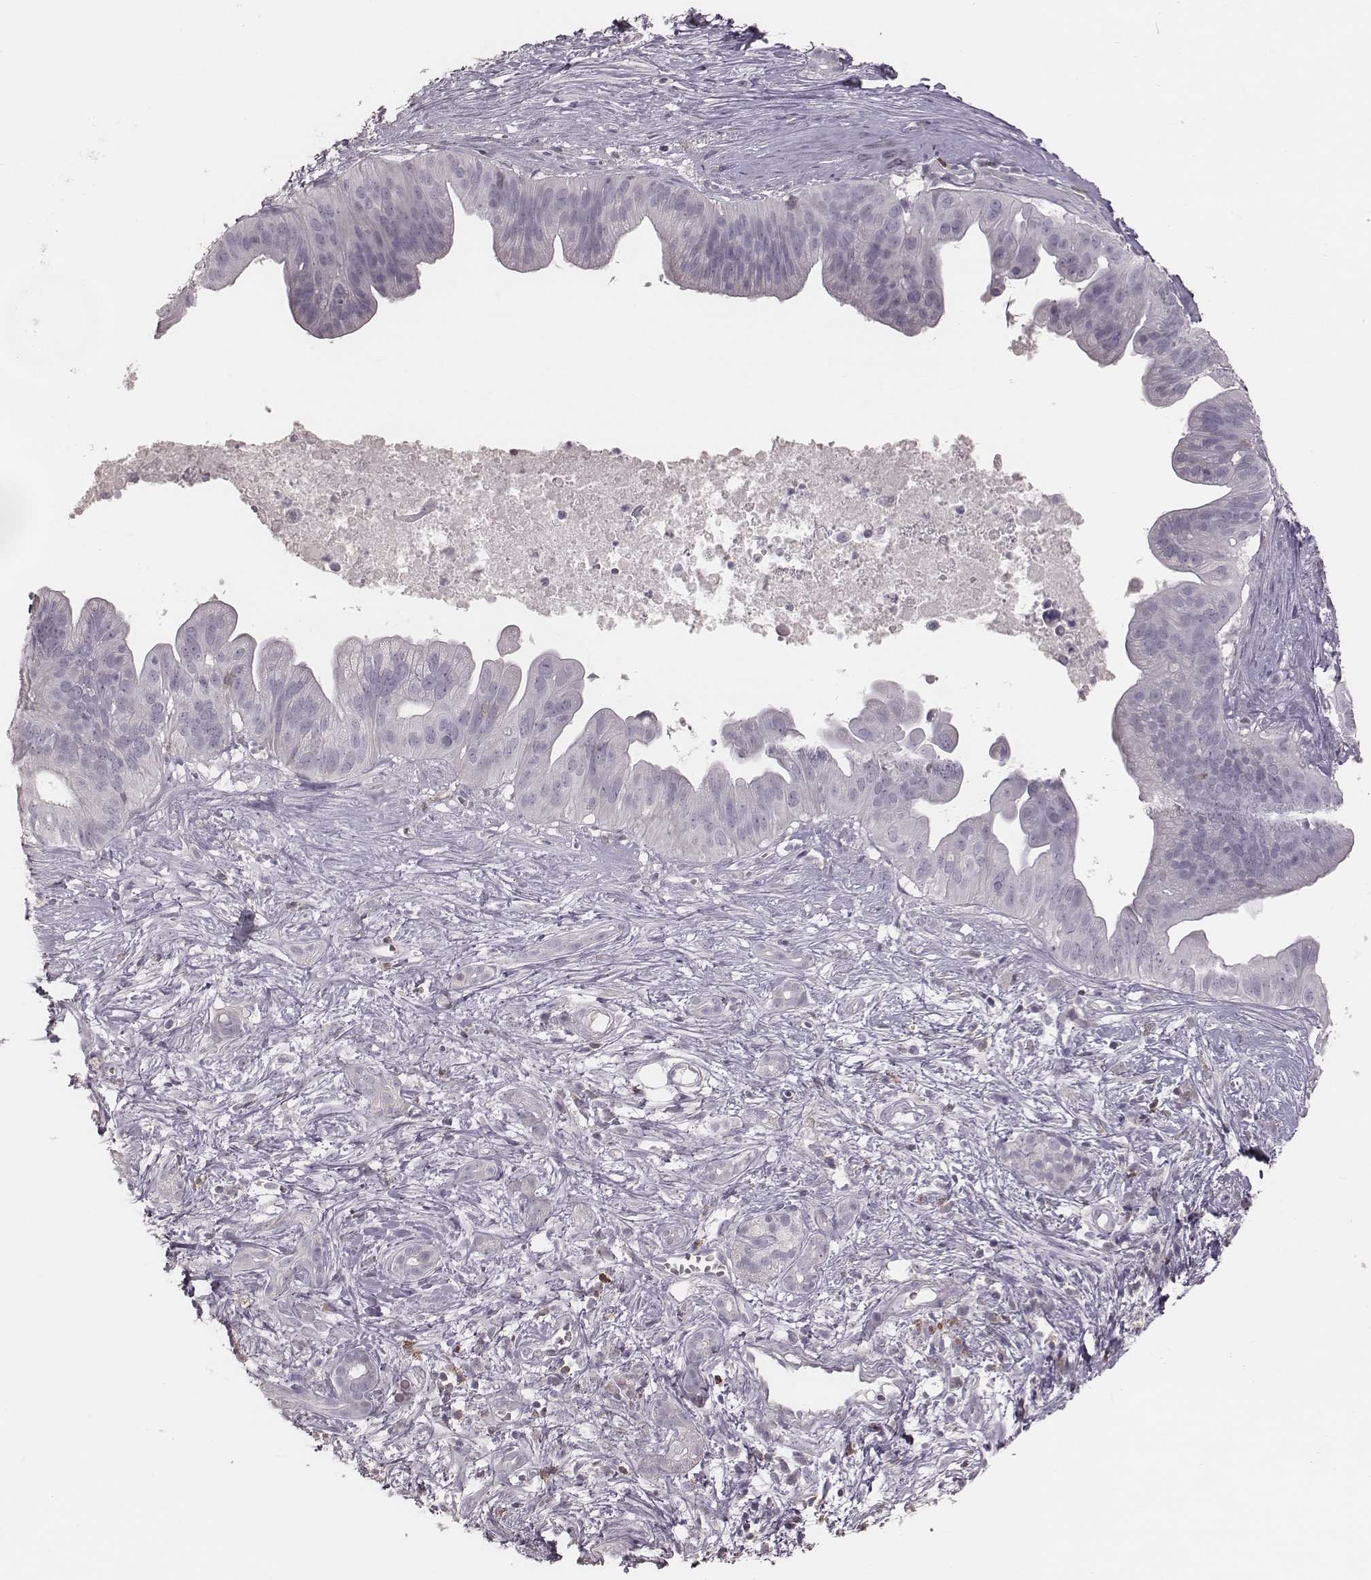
{"staining": {"intensity": "negative", "quantity": "none", "location": "none"}, "tissue": "pancreatic cancer", "cell_type": "Tumor cells", "image_type": "cancer", "snomed": [{"axis": "morphology", "description": "Adenocarcinoma, NOS"}, {"axis": "topography", "description": "Pancreas"}], "caption": "Pancreatic adenocarcinoma was stained to show a protein in brown. There is no significant expression in tumor cells. (DAB immunohistochemistry (IHC), high magnification).", "gene": "PDCD1", "patient": {"sex": "male", "age": 61}}